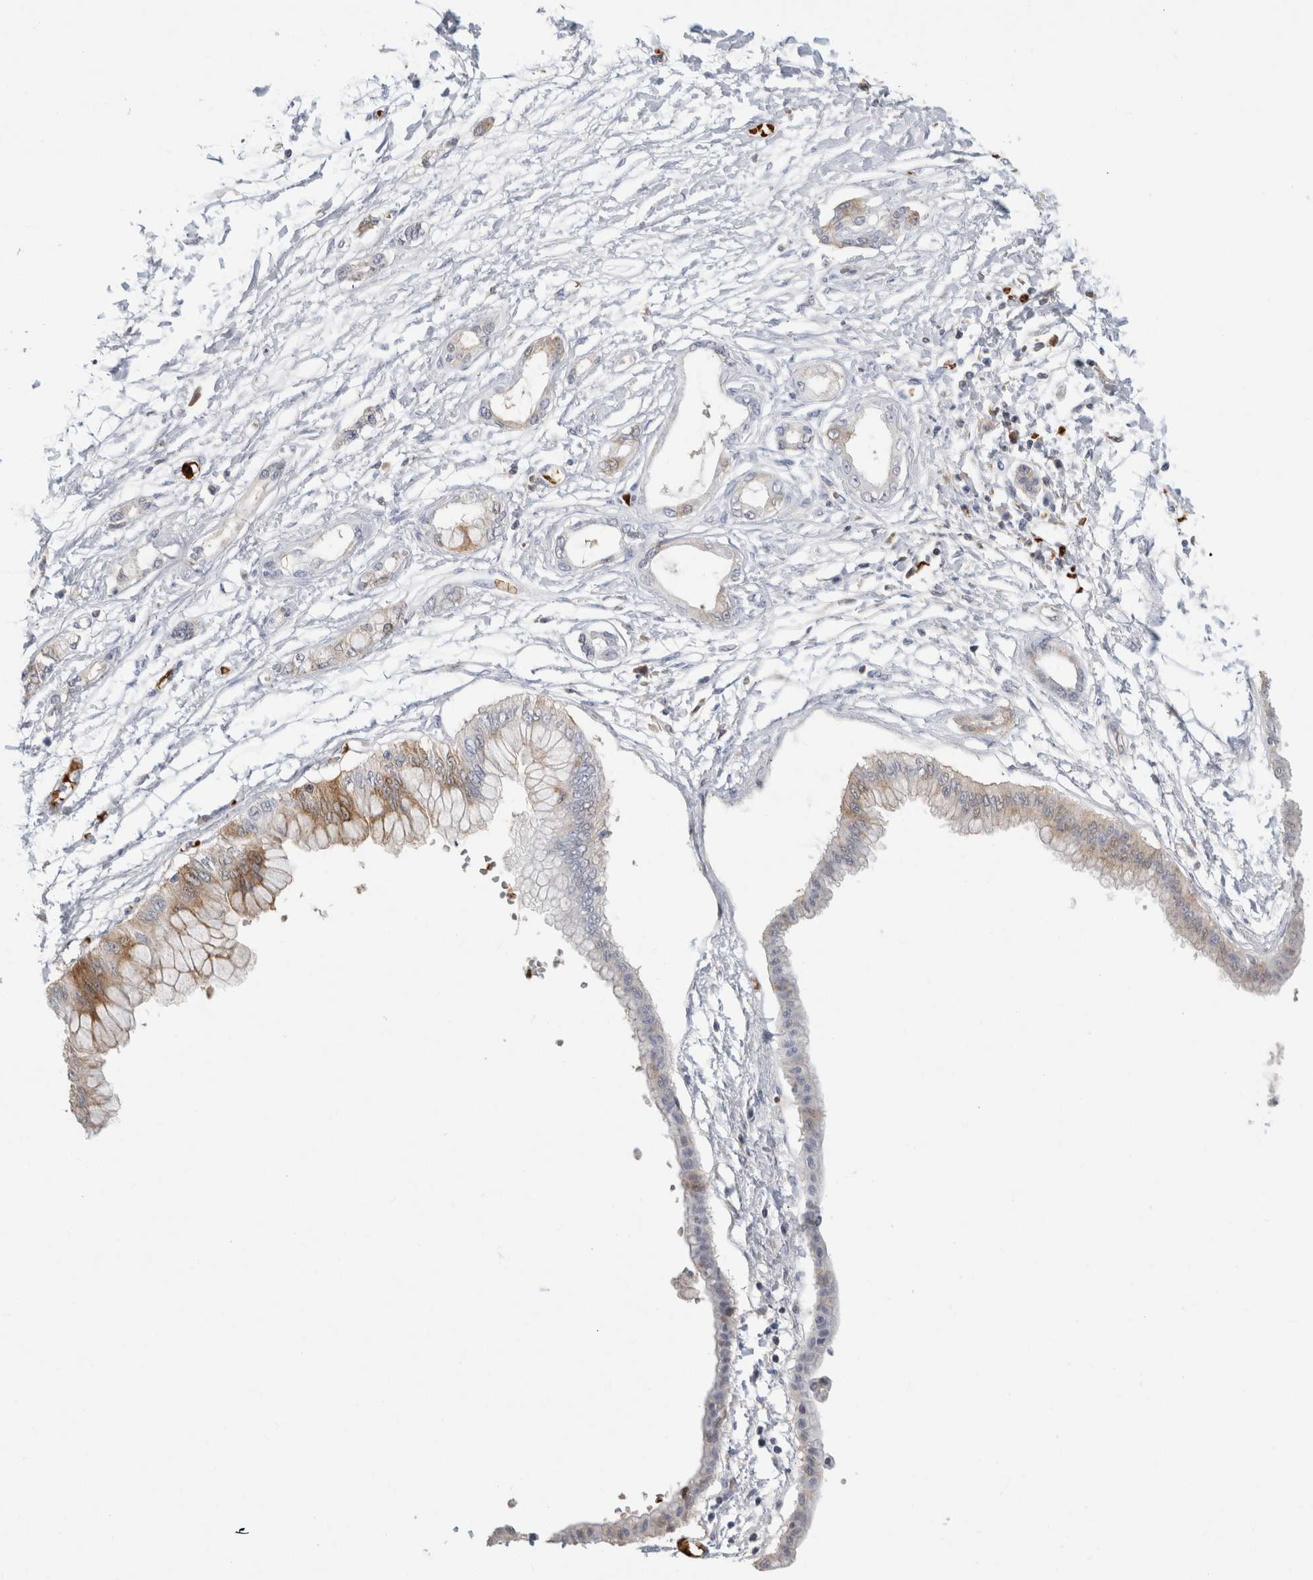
{"staining": {"intensity": "weak", "quantity": "<25%", "location": "cytoplasmic/membranous"}, "tissue": "pancreatic cancer", "cell_type": "Tumor cells", "image_type": "cancer", "snomed": [{"axis": "morphology", "description": "Adenocarcinoma, NOS"}, {"axis": "topography", "description": "Pancreas"}], "caption": "Immunohistochemistry histopathology image of pancreatic adenocarcinoma stained for a protein (brown), which shows no expression in tumor cells.", "gene": "CA1", "patient": {"sex": "male", "age": 56}}